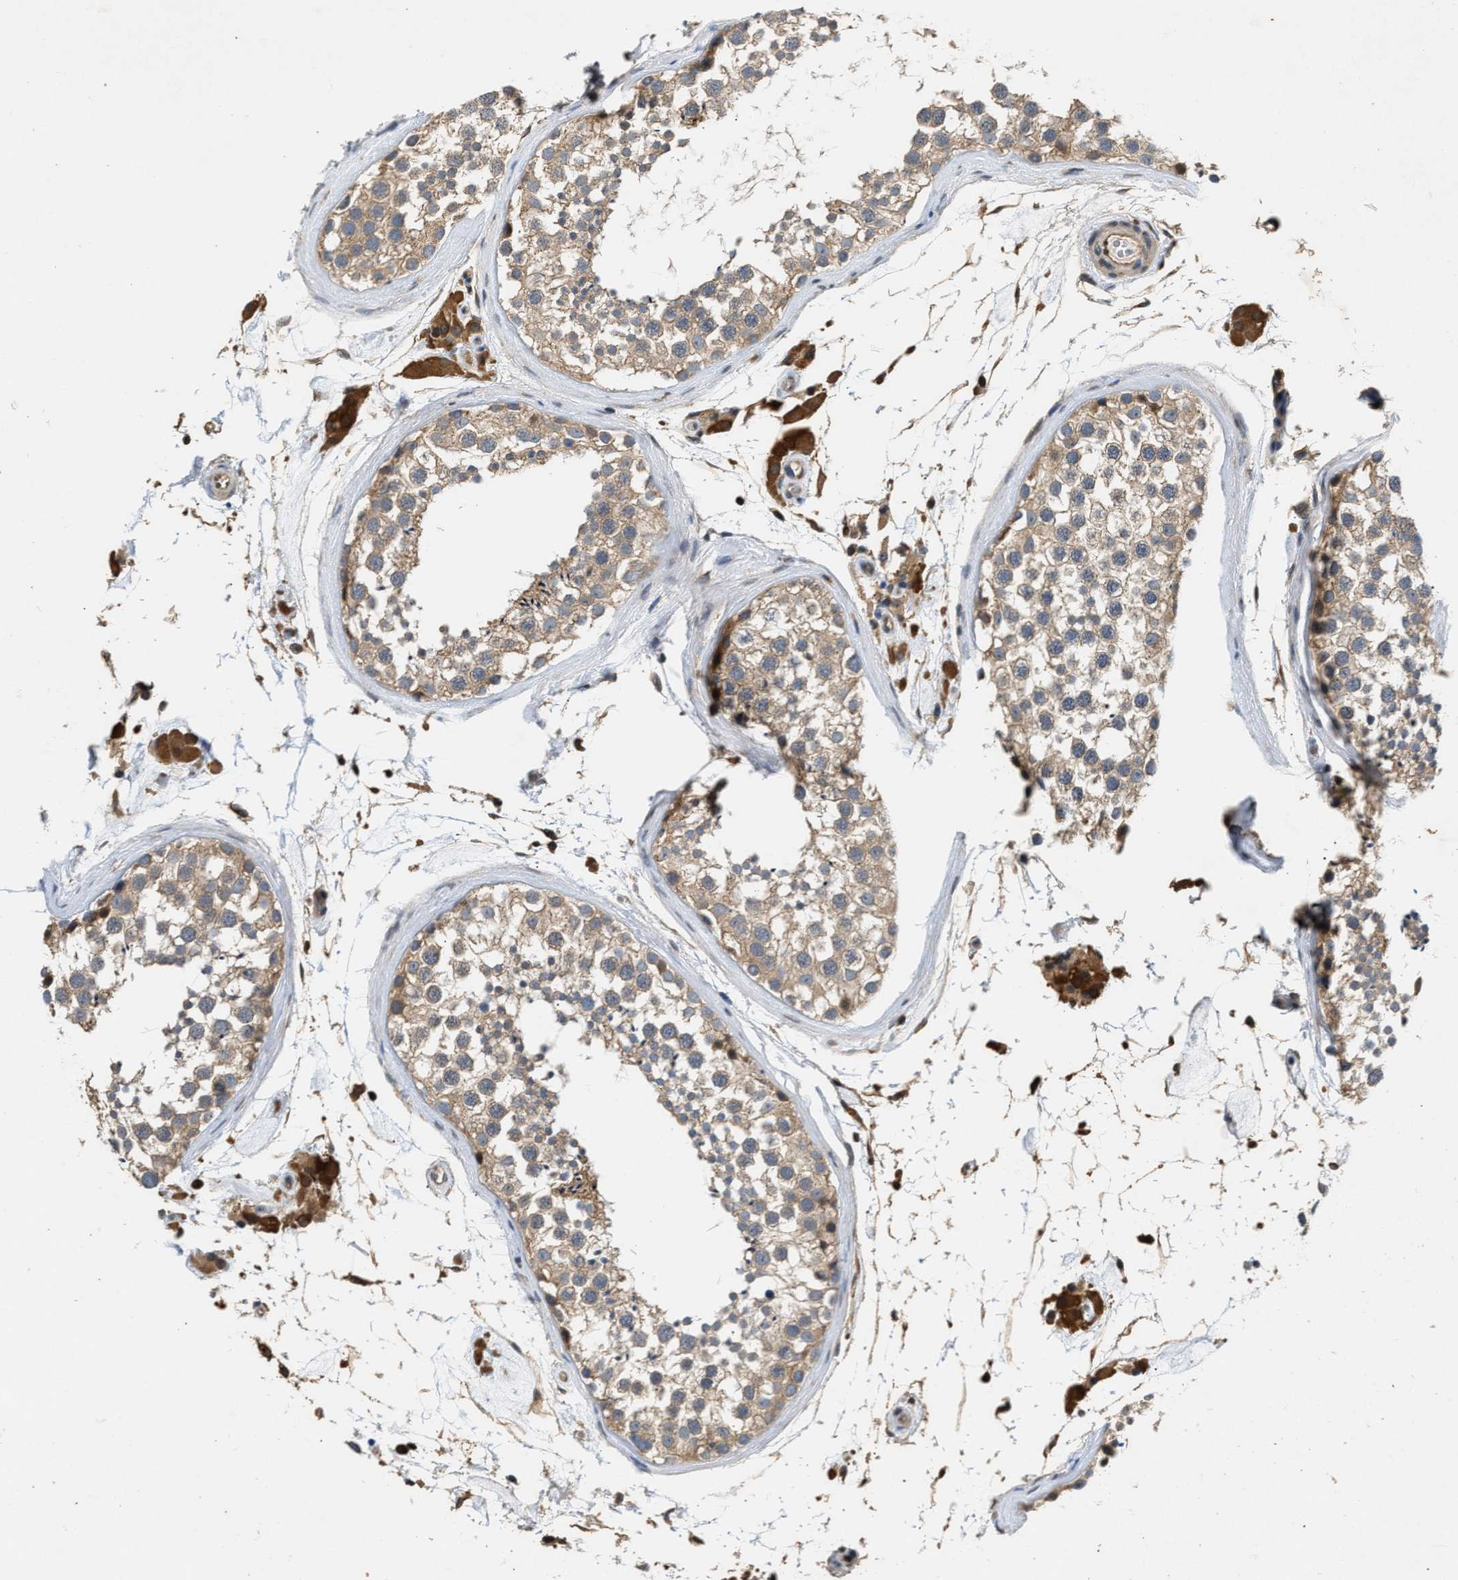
{"staining": {"intensity": "weak", "quantity": ">75%", "location": "cytoplasmic/membranous"}, "tissue": "testis", "cell_type": "Cells in seminiferous ducts", "image_type": "normal", "snomed": [{"axis": "morphology", "description": "Normal tissue, NOS"}, {"axis": "topography", "description": "Testis"}], "caption": "Immunohistochemical staining of benign human testis exhibits >75% levels of weak cytoplasmic/membranous protein expression in about >75% of cells in seminiferous ducts. The protein of interest is shown in brown color, while the nuclei are stained blue.", "gene": "CHUK", "patient": {"sex": "male", "age": 46}}